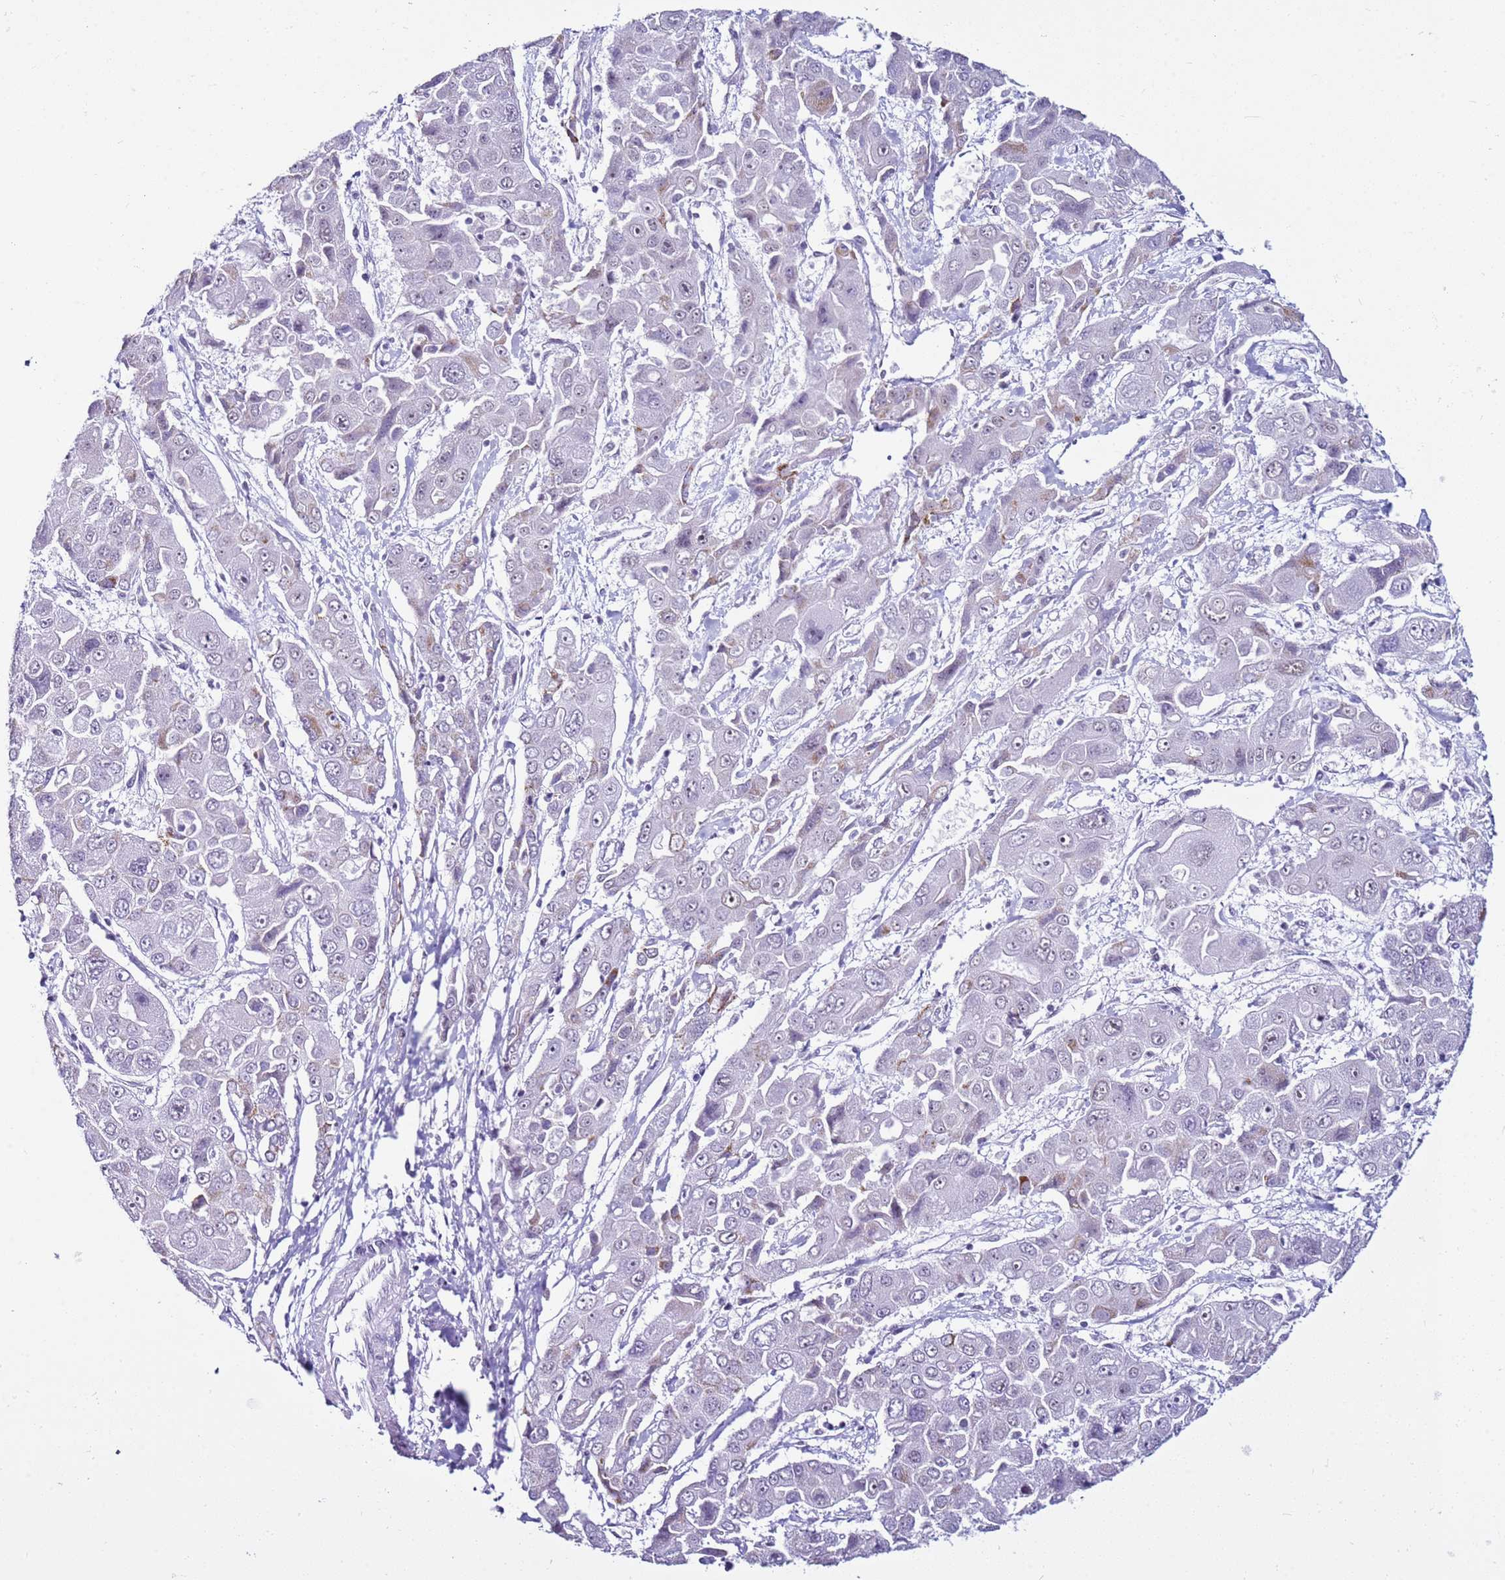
{"staining": {"intensity": "negative", "quantity": "none", "location": "none"}, "tissue": "liver cancer", "cell_type": "Tumor cells", "image_type": "cancer", "snomed": [{"axis": "morphology", "description": "Cholangiocarcinoma"}, {"axis": "topography", "description": "Liver"}], "caption": "The photomicrograph reveals no staining of tumor cells in liver cancer (cholangiocarcinoma).", "gene": "DHX15", "patient": {"sex": "male", "age": 67}}